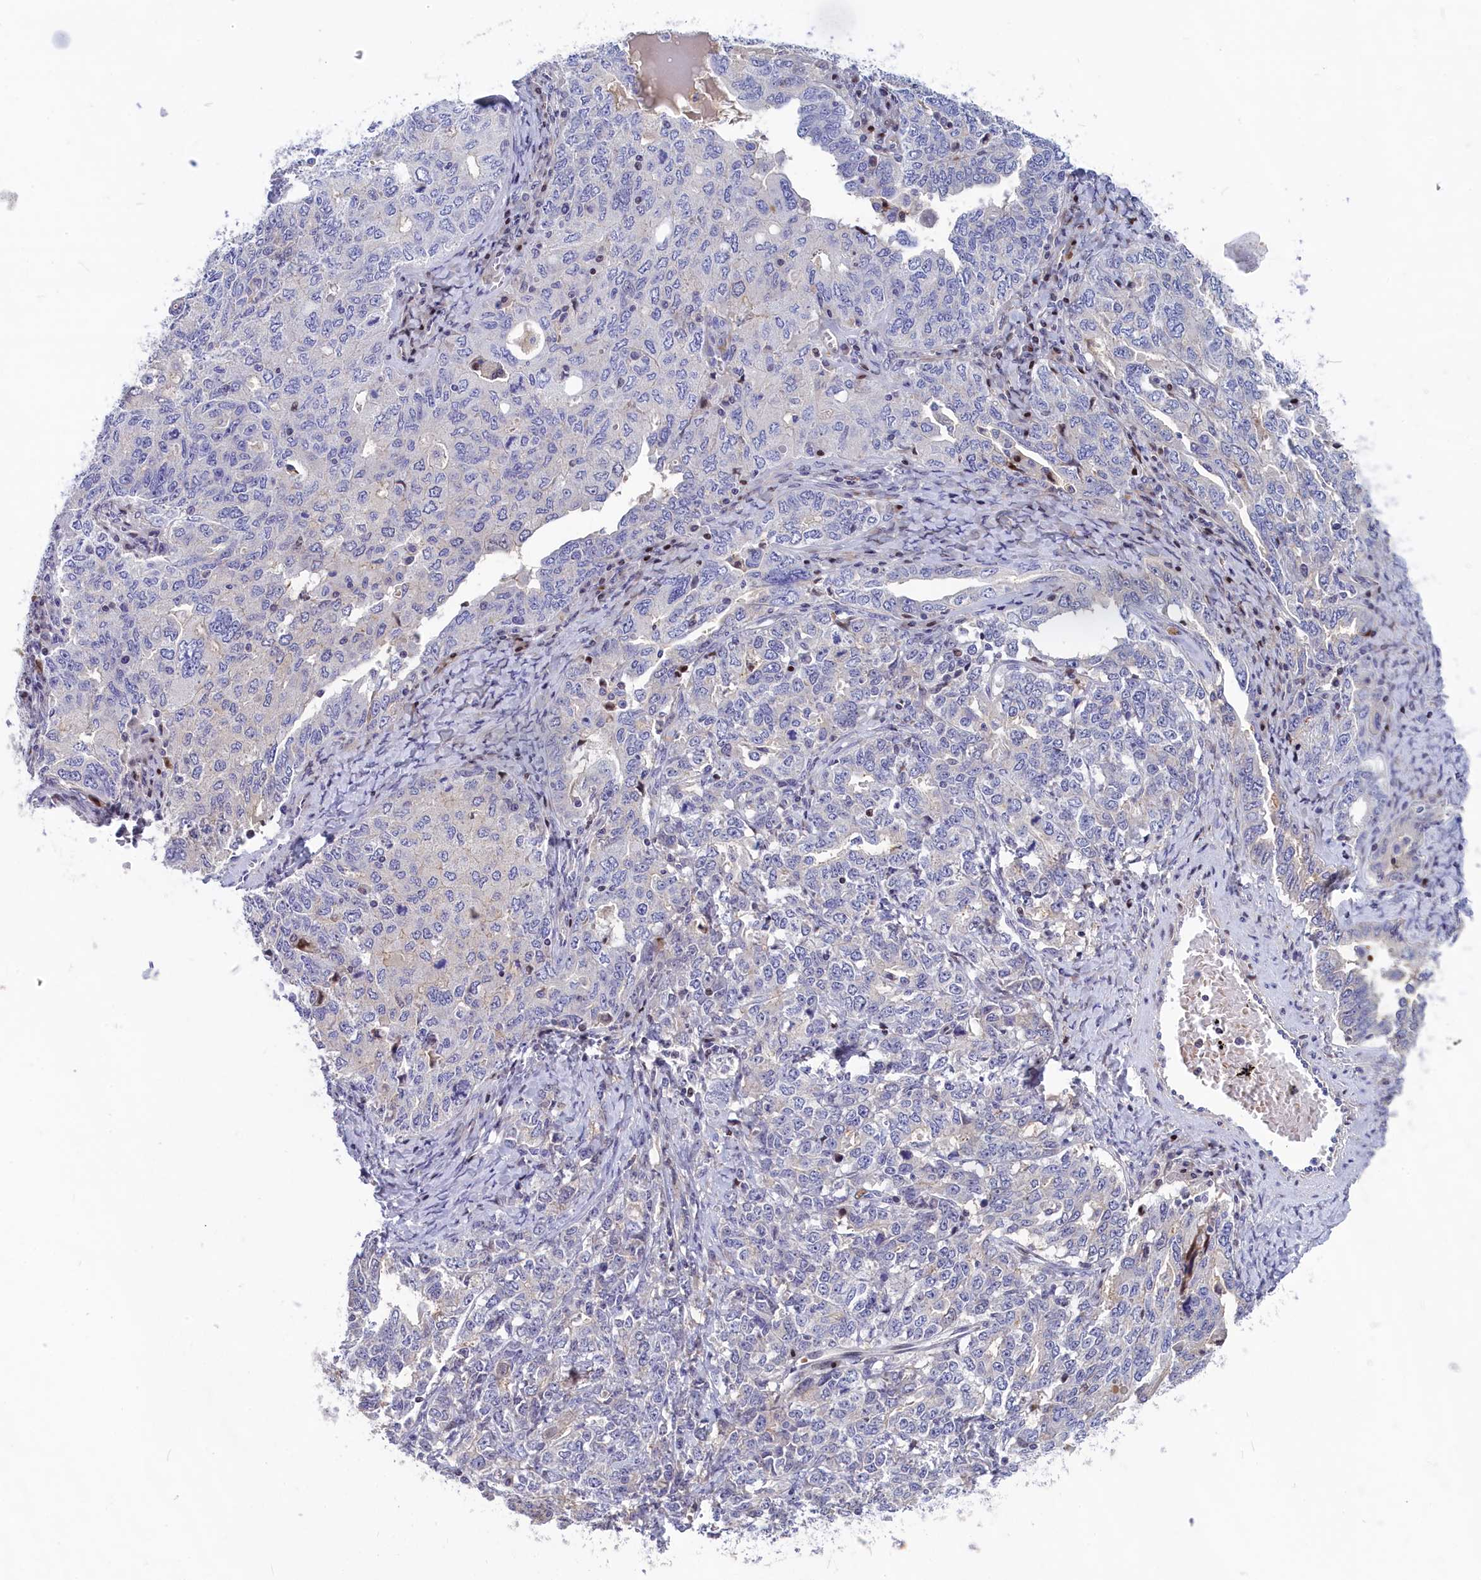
{"staining": {"intensity": "strong", "quantity": "<25%", "location": "nuclear"}, "tissue": "ovarian cancer", "cell_type": "Tumor cells", "image_type": "cancer", "snomed": [{"axis": "morphology", "description": "Carcinoma, endometroid"}, {"axis": "topography", "description": "Ovary"}], "caption": "This photomicrograph exhibits ovarian endometroid carcinoma stained with immunohistochemistry (IHC) to label a protein in brown. The nuclear of tumor cells show strong positivity for the protein. Nuclei are counter-stained blue.", "gene": "NKPD1", "patient": {"sex": "female", "age": 62}}